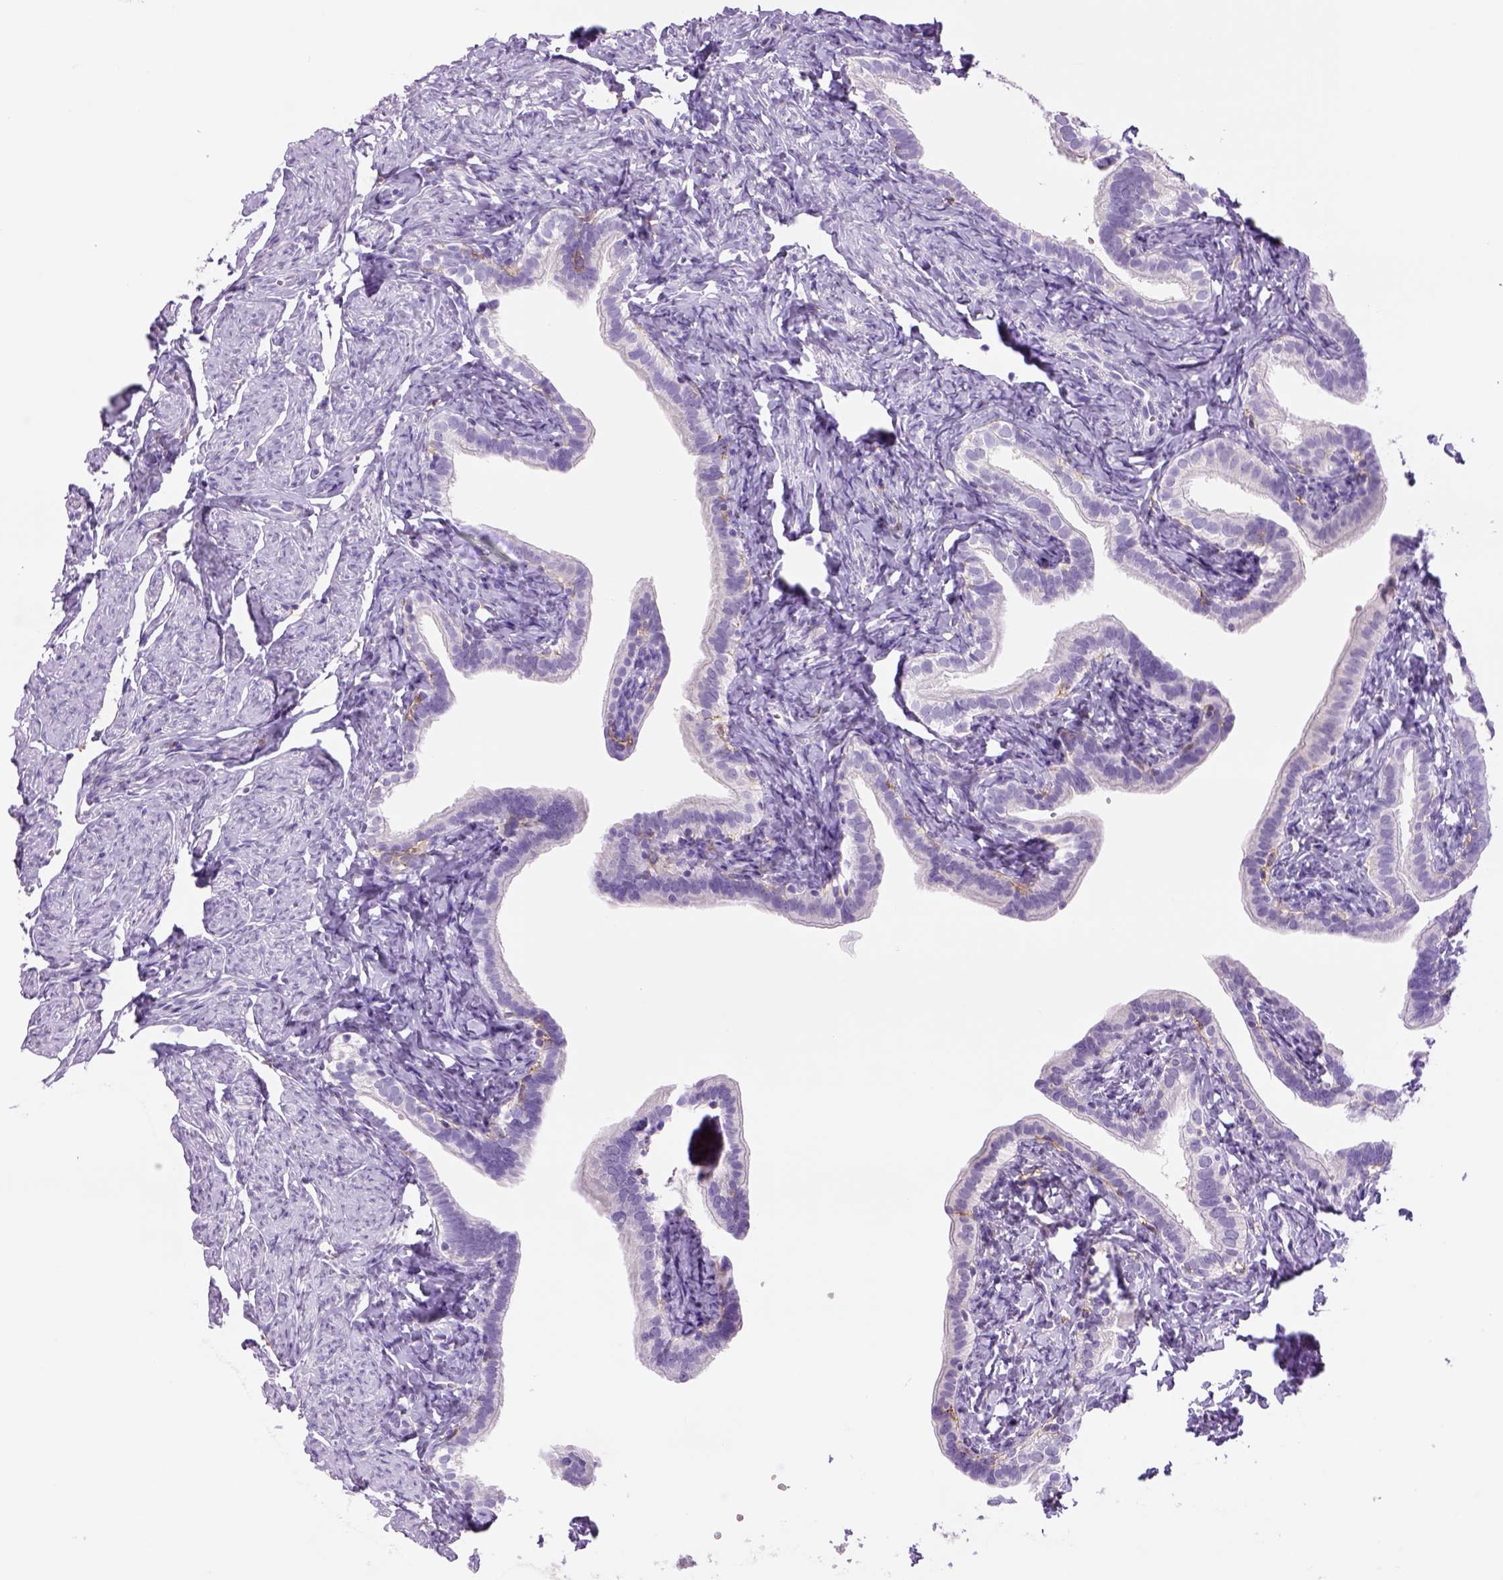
{"staining": {"intensity": "negative", "quantity": "none", "location": "none"}, "tissue": "fallopian tube", "cell_type": "Glandular cells", "image_type": "normal", "snomed": [{"axis": "morphology", "description": "Normal tissue, NOS"}, {"axis": "topography", "description": "Fallopian tube"}], "caption": "IHC micrograph of benign fallopian tube: fallopian tube stained with DAB reveals no significant protein positivity in glandular cells.", "gene": "CD14", "patient": {"sex": "female", "age": 41}}